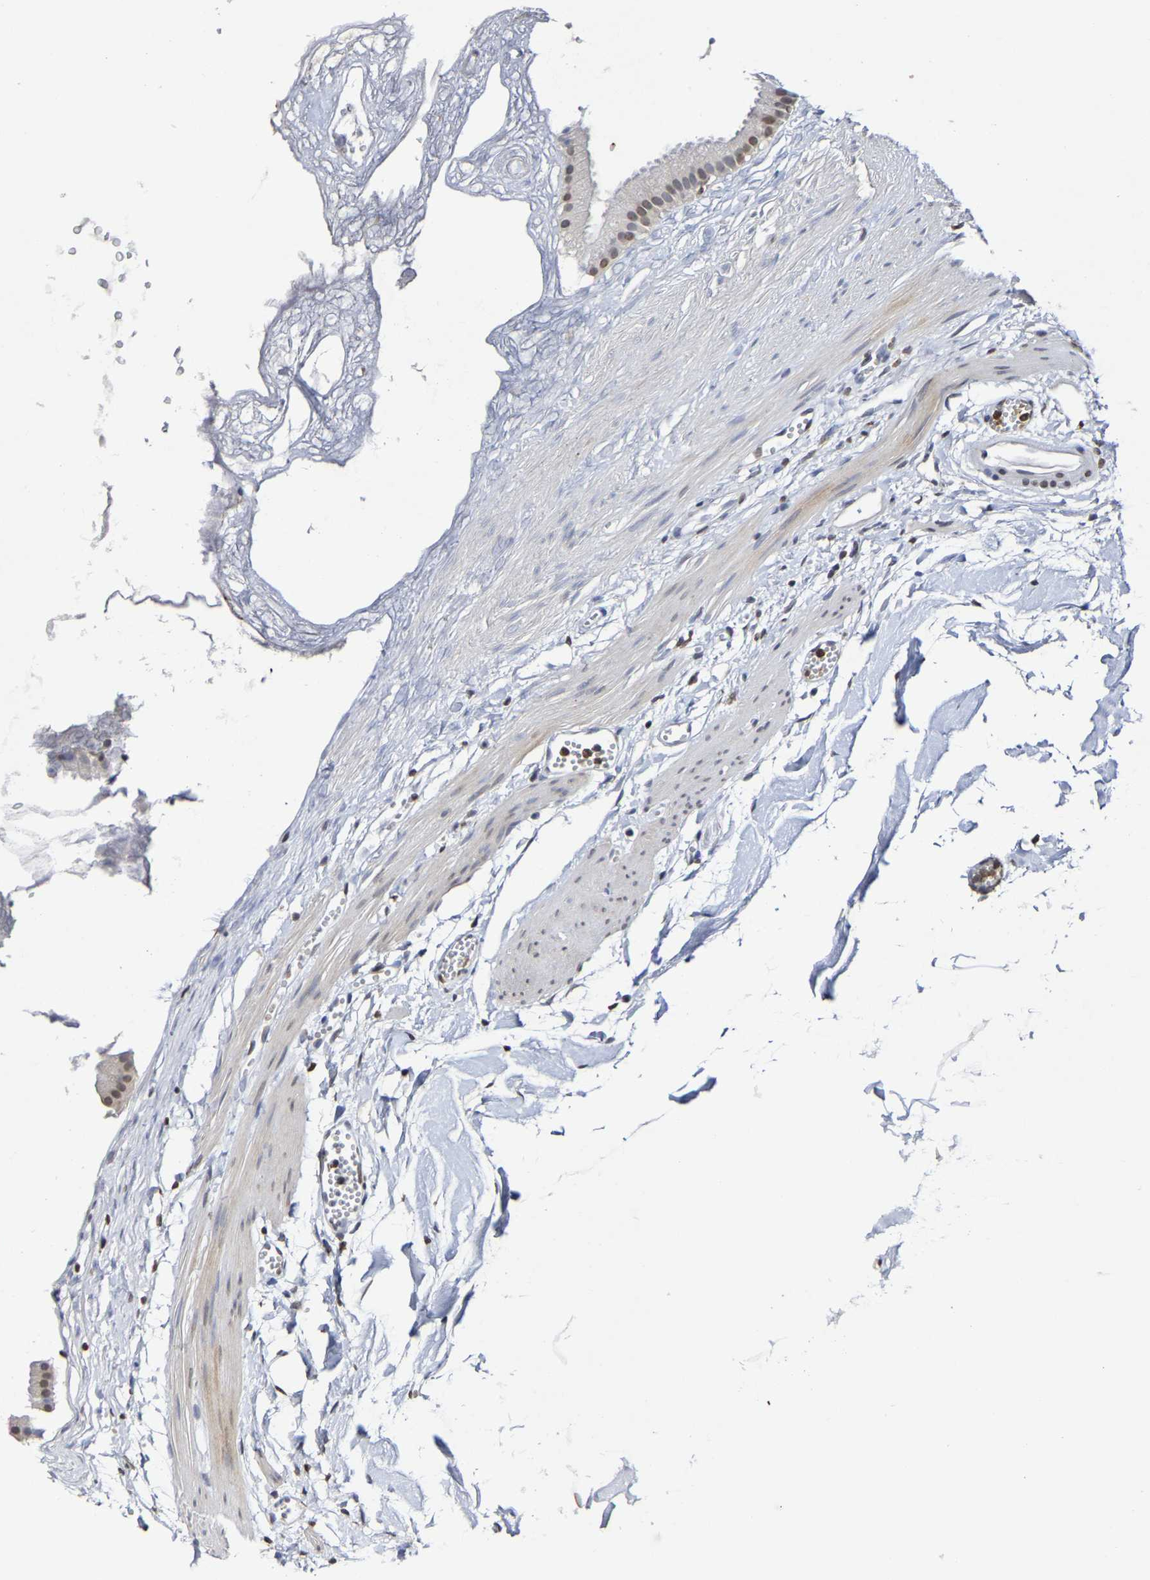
{"staining": {"intensity": "moderate", "quantity": ">75%", "location": "nuclear"}, "tissue": "gallbladder", "cell_type": "Glandular cells", "image_type": "normal", "snomed": [{"axis": "morphology", "description": "Normal tissue, NOS"}, {"axis": "topography", "description": "Gallbladder"}], "caption": "Immunohistochemical staining of unremarkable gallbladder shows medium levels of moderate nuclear expression in approximately >75% of glandular cells. (Brightfield microscopy of DAB IHC at high magnification).", "gene": "ATF4", "patient": {"sex": "female", "age": 64}}